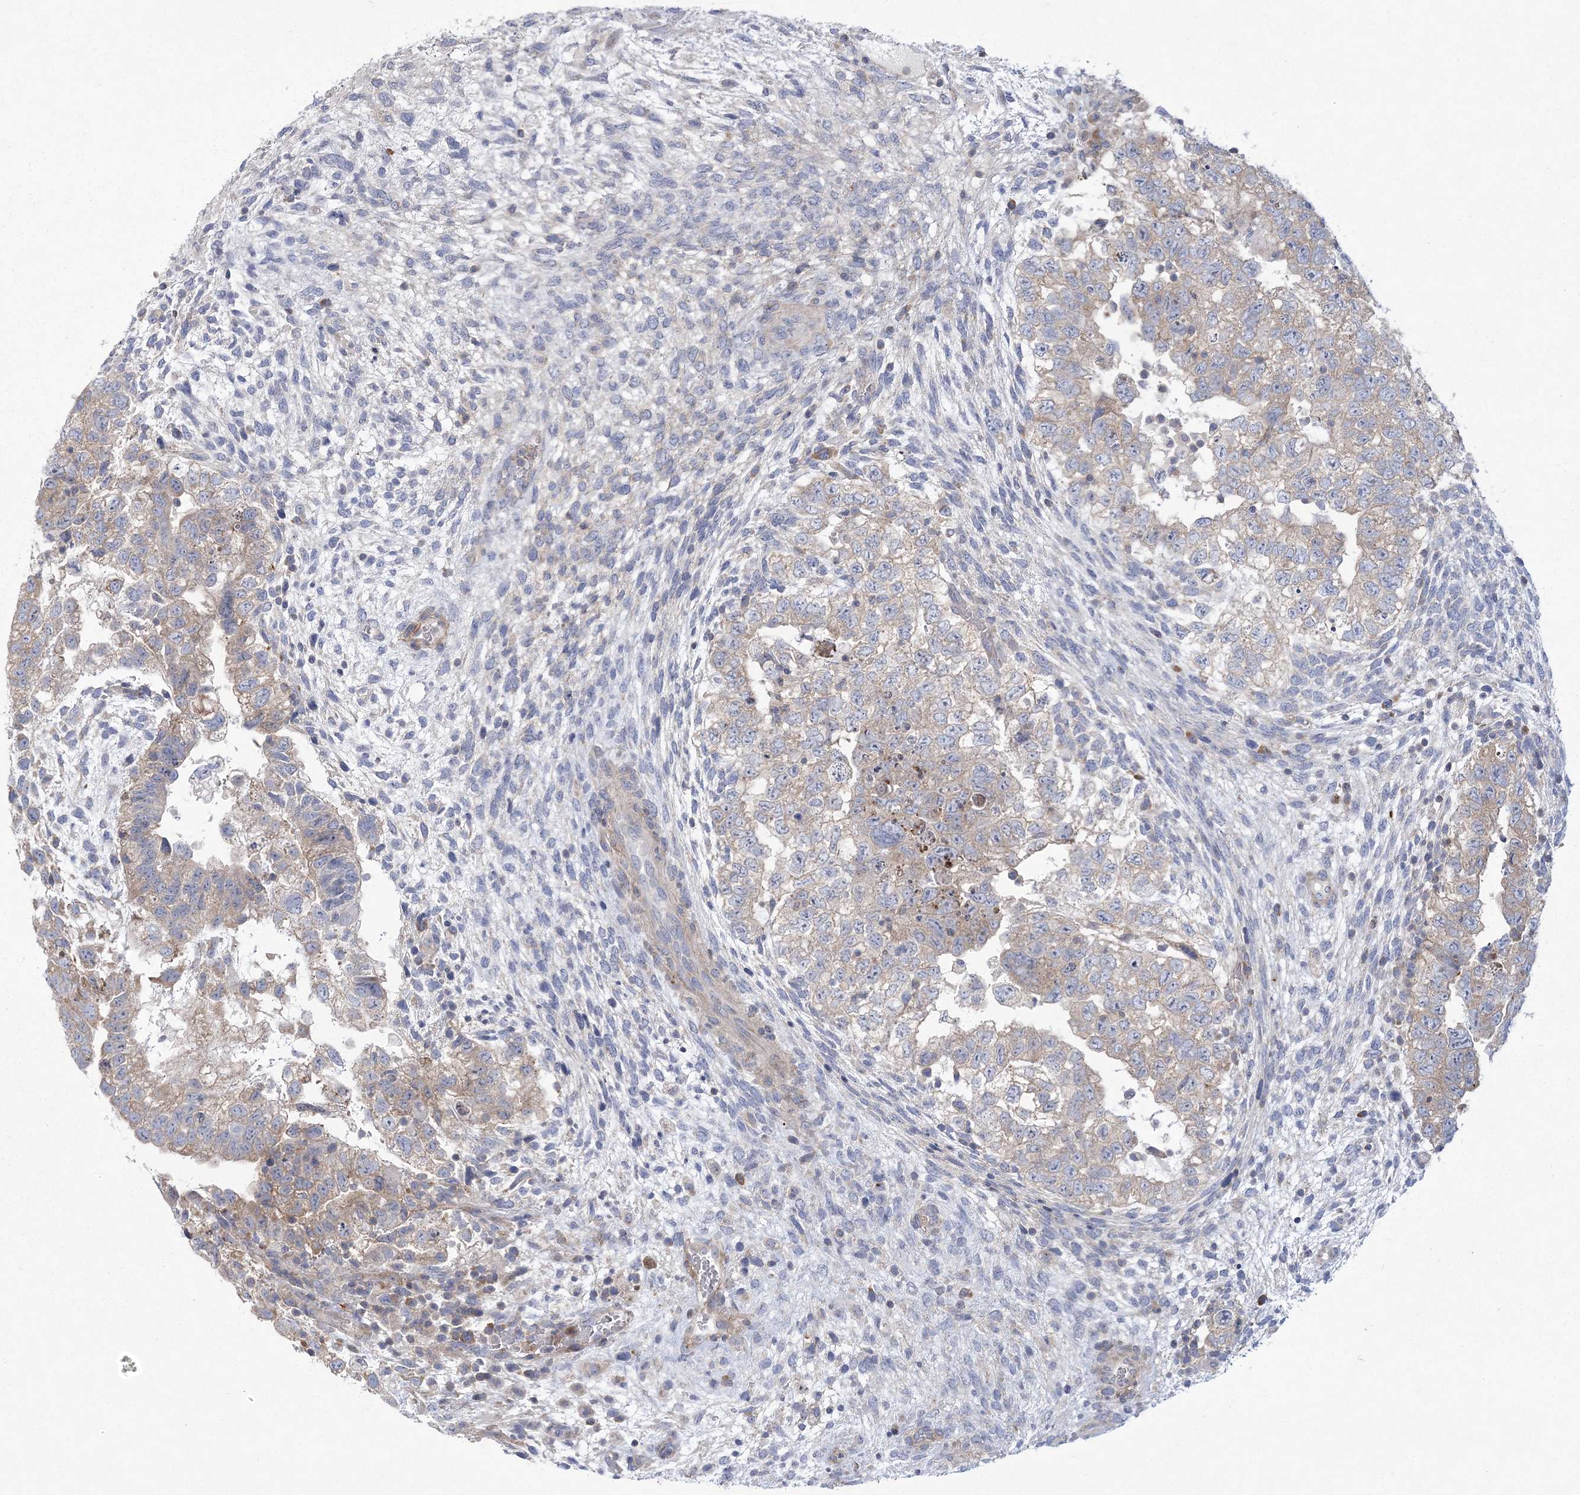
{"staining": {"intensity": "weak", "quantity": "25%-75%", "location": "cytoplasmic/membranous"}, "tissue": "testis cancer", "cell_type": "Tumor cells", "image_type": "cancer", "snomed": [{"axis": "morphology", "description": "Carcinoma, Embryonal, NOS"}, {"axis": "topography", "description": "Testis"}], "caption": "DAB immunohistochemical staining of embryonal carcinoma (testis) demonstrates weak cytoplasmic/membranous protein staining in about 25%-75% of tumor cells. Nuclei are stained in blue.", "gene": "ARSJ", "patient": {"sex": "male", "age": 37}}